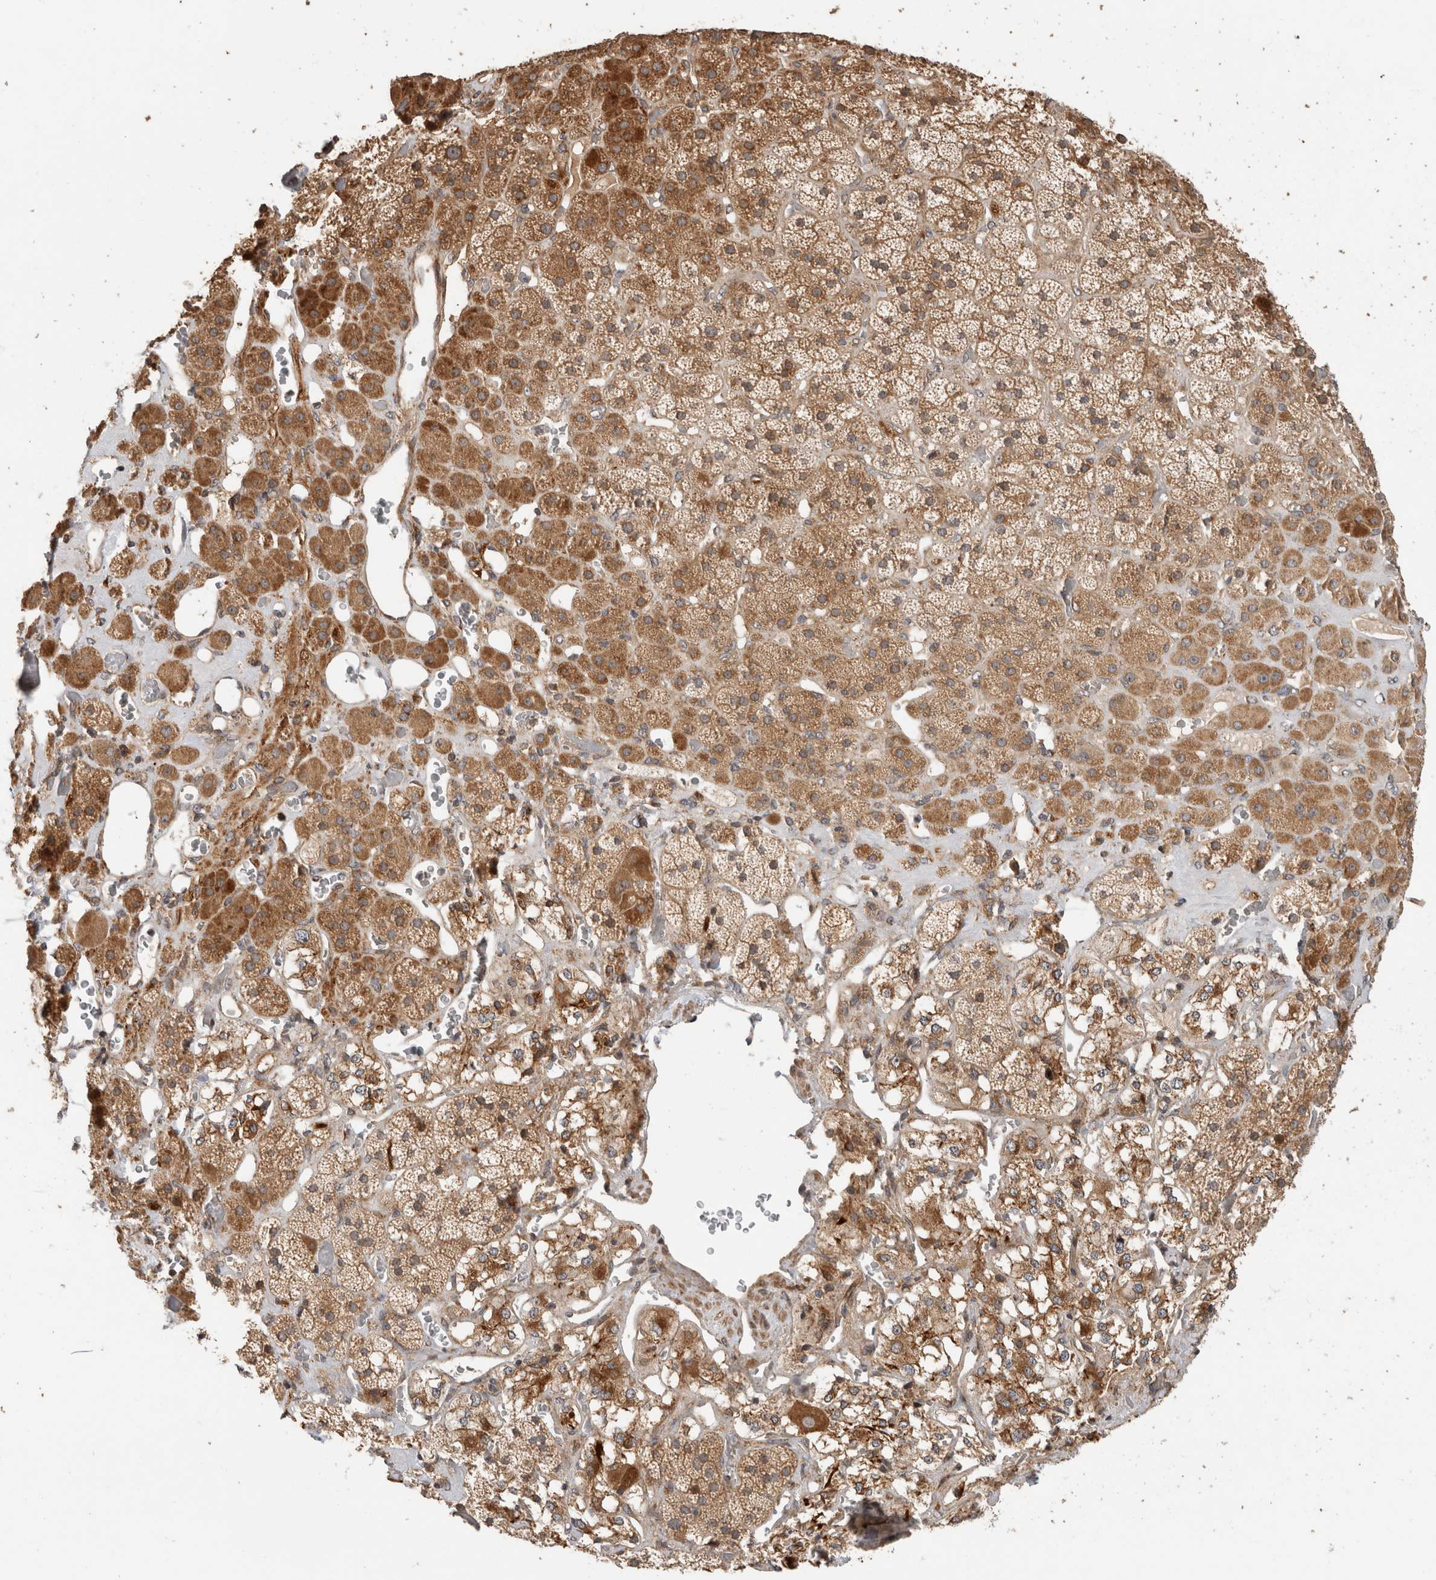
{"staining": {"intensity": "moderate", "quantity": ">75%", "location": "cytoplasmic/membranous"}, "tissue": "adrenal gland", "cell_type": "Glandular cells", "image_type": "normal", "snomed": [{"axis": "morphology", "description": "Normal tissue, NOS"}, {"axis": "topography", "description": "Adrenal gland"}], "caption": "Immunohistochemical staining of normal human adrenal gland exhibits >75% levels of moderate cytoplasmic/membranous protein positivity in about >75% of glandular cells.", "gene": "PCDHB15", "patient": {"sex": "male", "age": 57}}